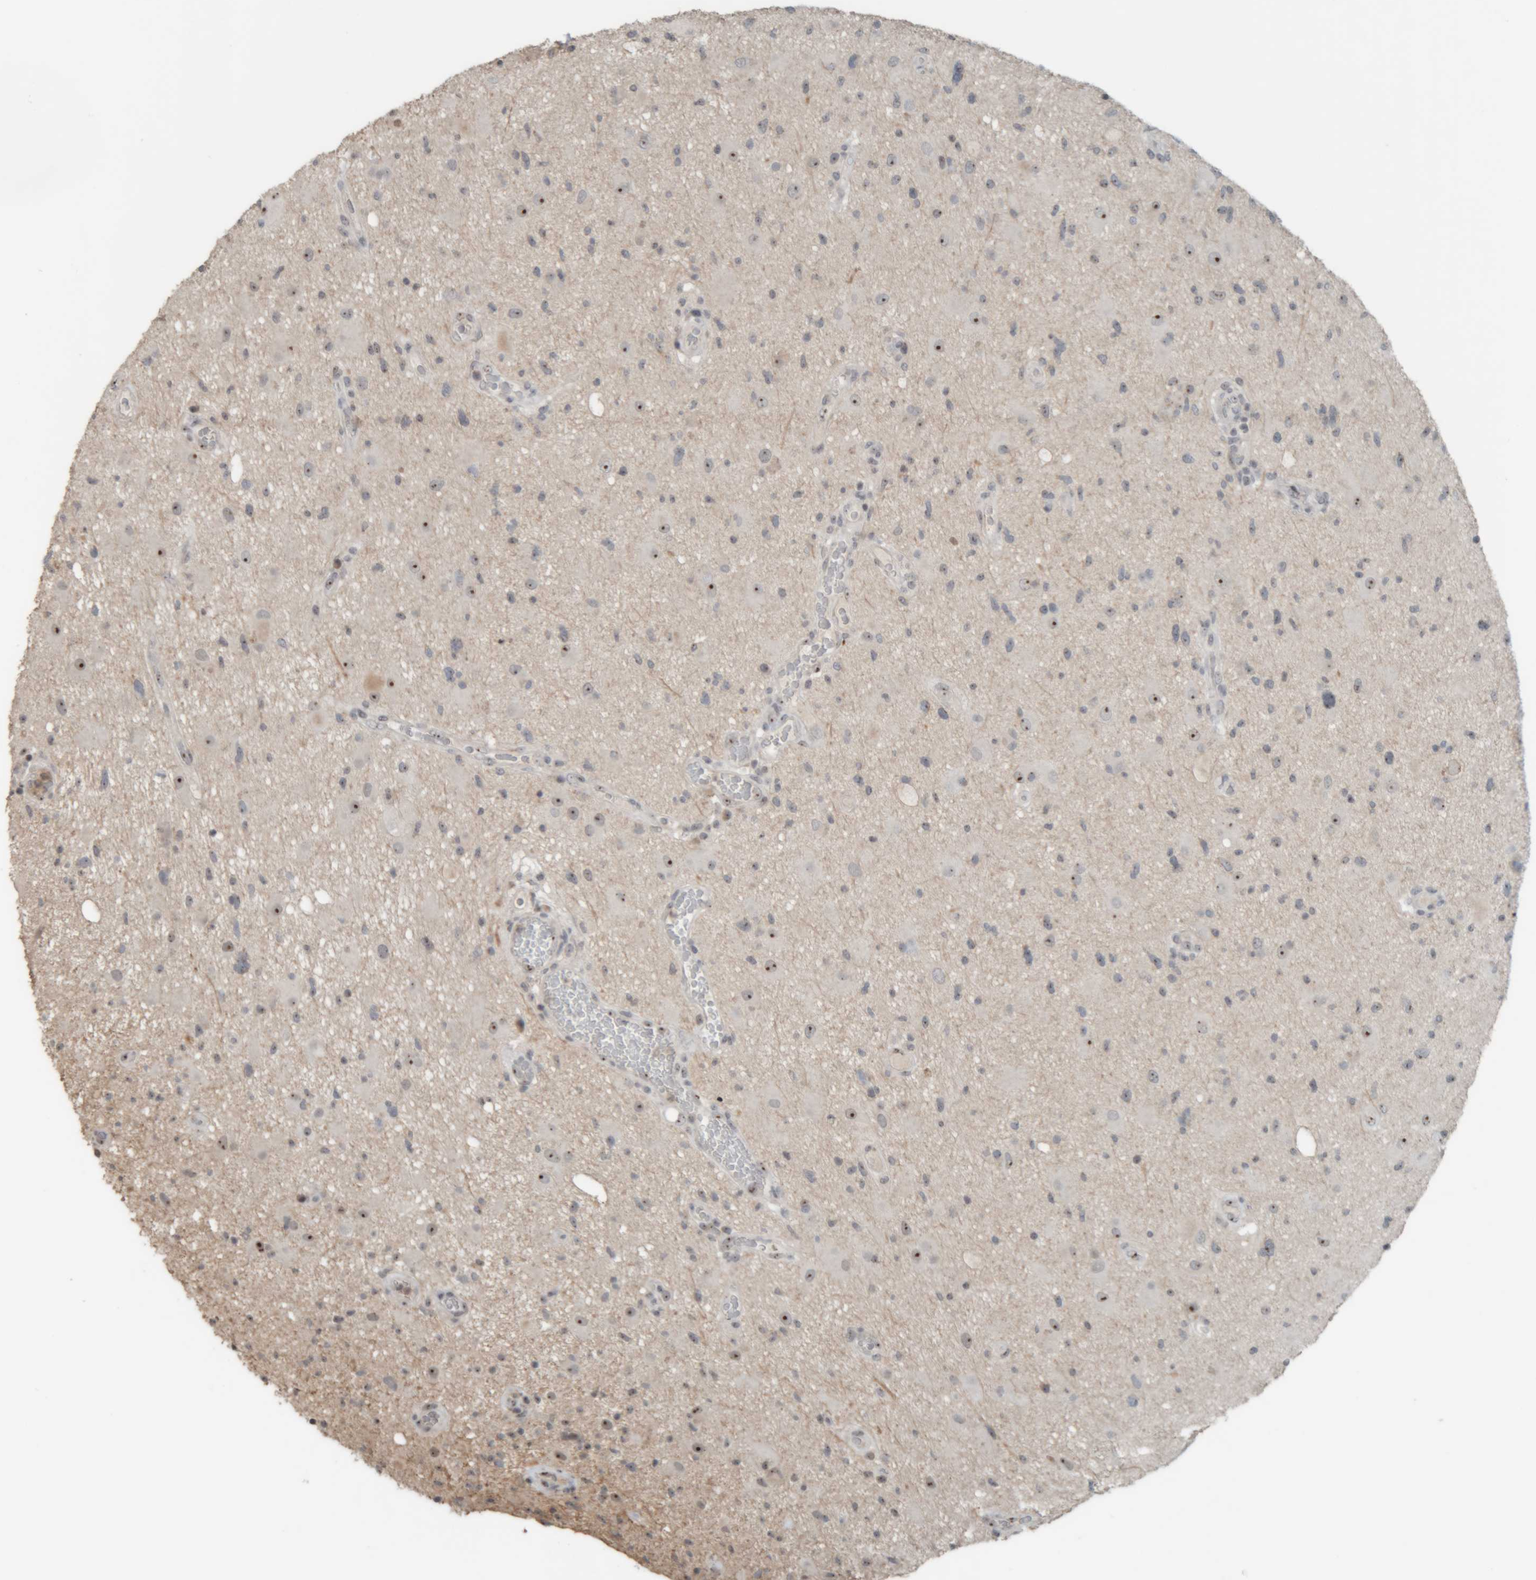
{"staining": {"intensity": "weak", "quantity": "<25%", "location": "nuclear"}, "tissue": "glioma", "cell_type": "Tumor cells", "image_type": "cancer", "snomed": [{"axis": "morphology", "description": "Glioma, malignant, High grade"}, {"axis": "topography", "description": "Brain"}], "caption": "This is a histopathology image of immunohistochemistry staining of glioma, which shows no staining in tumor cells. The staining is performed using DAB brown chromogen with nuclei counter-stained in using hematoxylin.", "gene": "RPF1", "patient": {"sex": "male", "age": 33}}